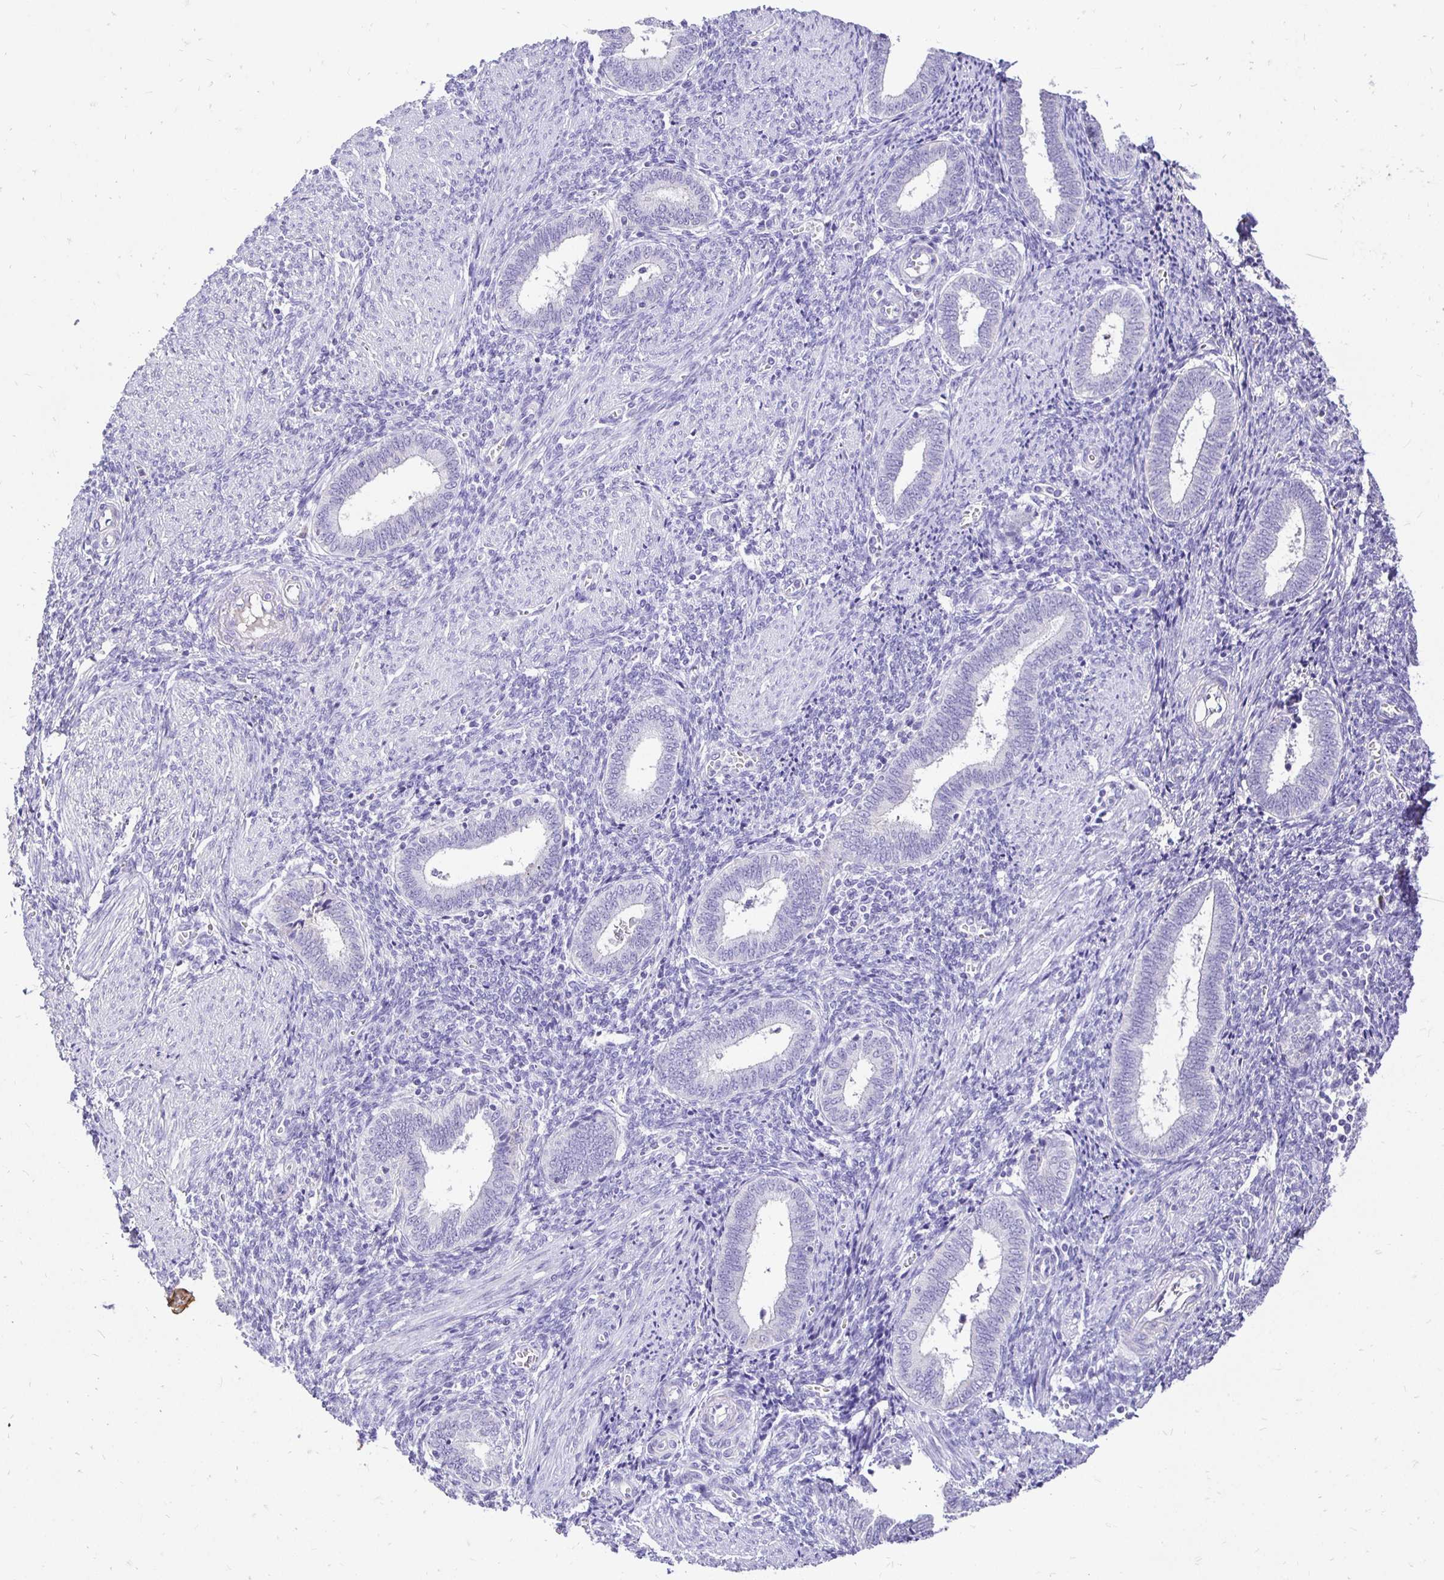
{"staining": {"intensity": "negative", "quantity": "none", "location": "none"}, "tissue": "endometrium", "cell_type": "Cells in endometrial stroma", "image_type": "normal", "snomed": [{"axis": "morphology", "description": "Normal tissue, NOS"}, {"axis": "topography", "description": "Endometrium"}], "caption": "Immunohistochemistry (IHC) histopathology image of benign endometrium stained for a protein (brown), which demonstrates no staining in cells in endometrial stroma.", "gene": "TAF1D", "patient": {"sex": "female", "age": 42}}